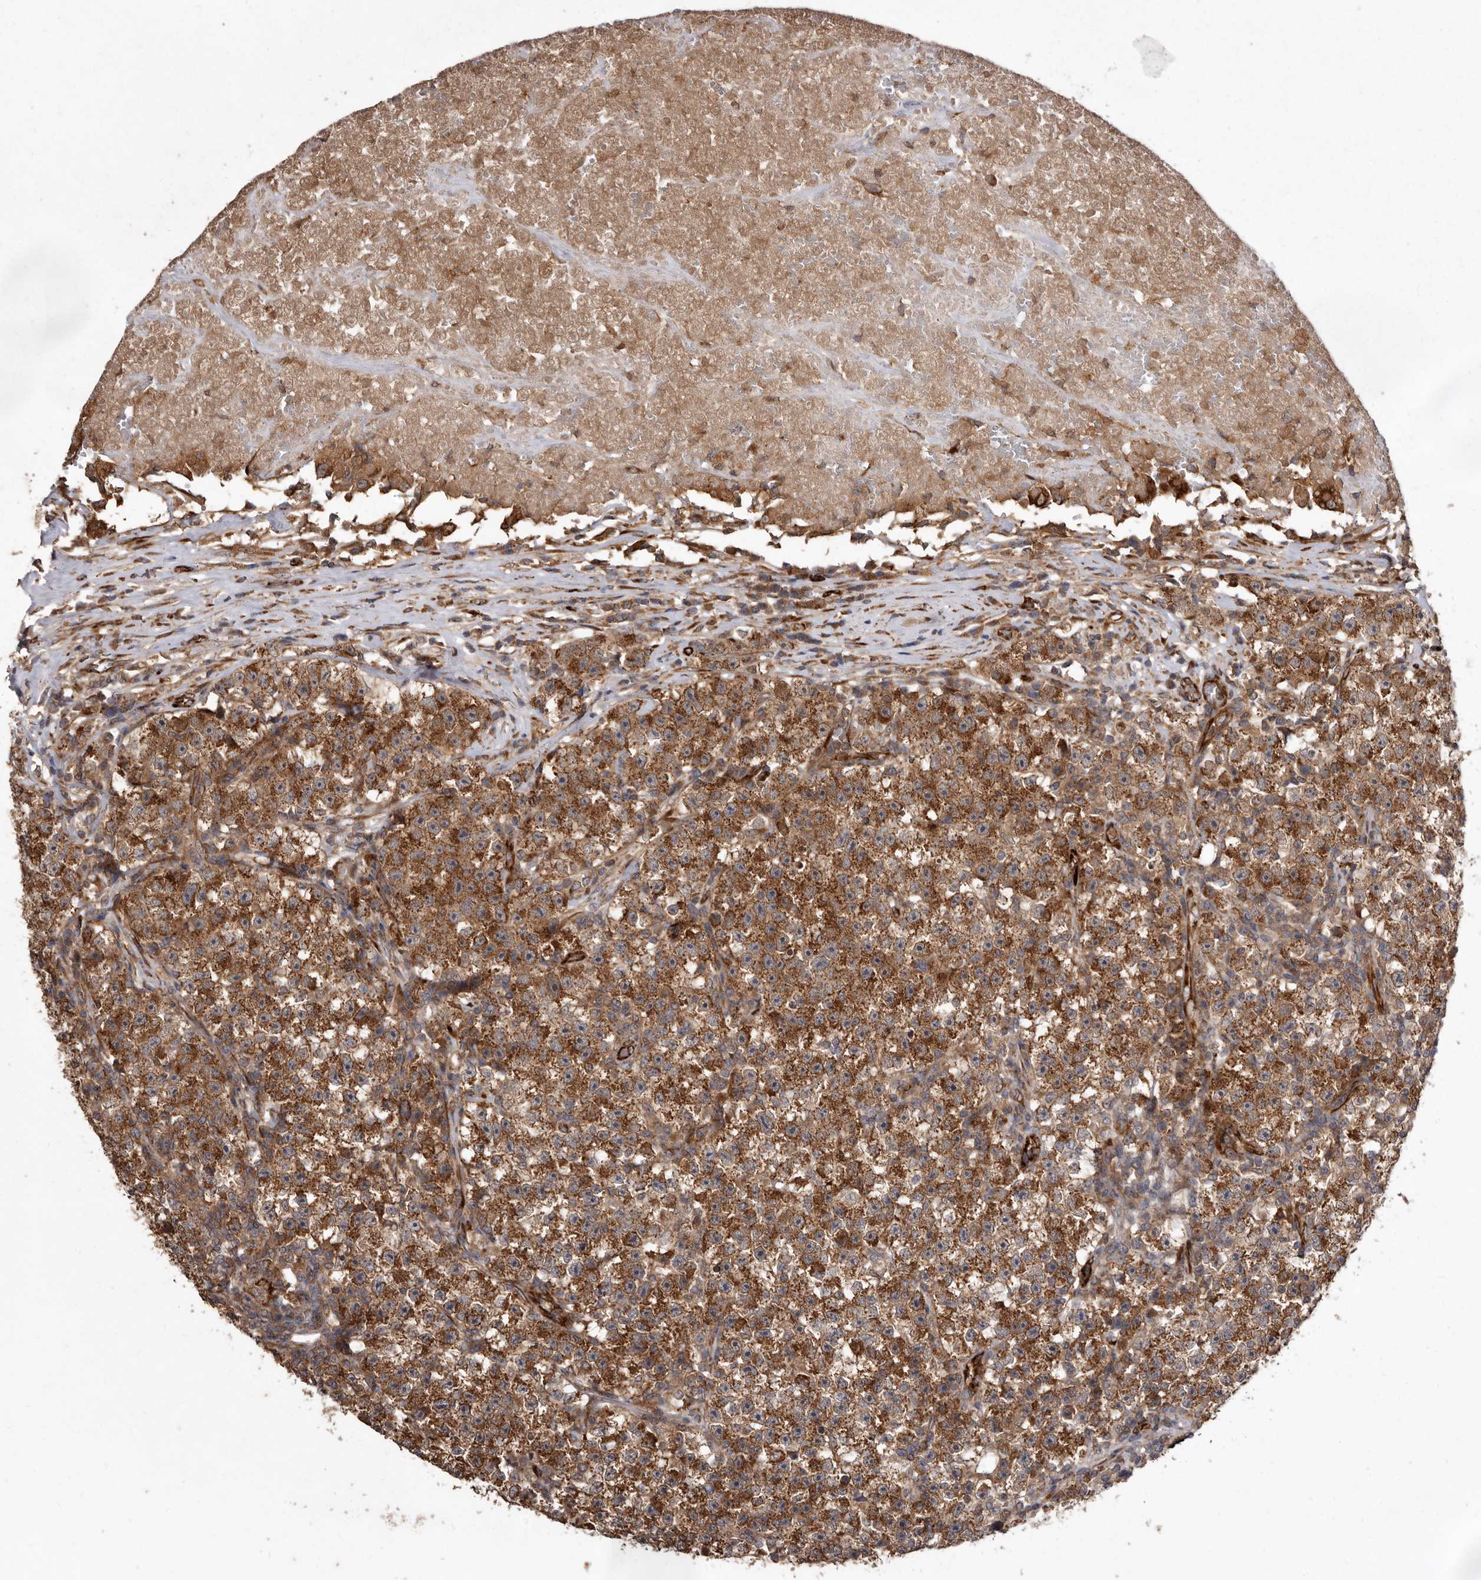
{"staining": {"intensity": "strong", "quantity": ">75%", "location": "cytoplasmic/membranous"}, "tissue": "testis cancer", "cell_type": "Tumor cells", "image_type": "cancer", "snomed": [{"axis": "morphology", "description": "Seminoma, NOS"}, {"axis": "topography", "description": "Testis"}], "caption": "Testis cancer stained with DAB IHC shows high levels of strong cytoplasmic/membranous expression in approximately >75% of tumor cells.", "gene": "FLAD1", "patient": {"sex": "male", "age": 22}}